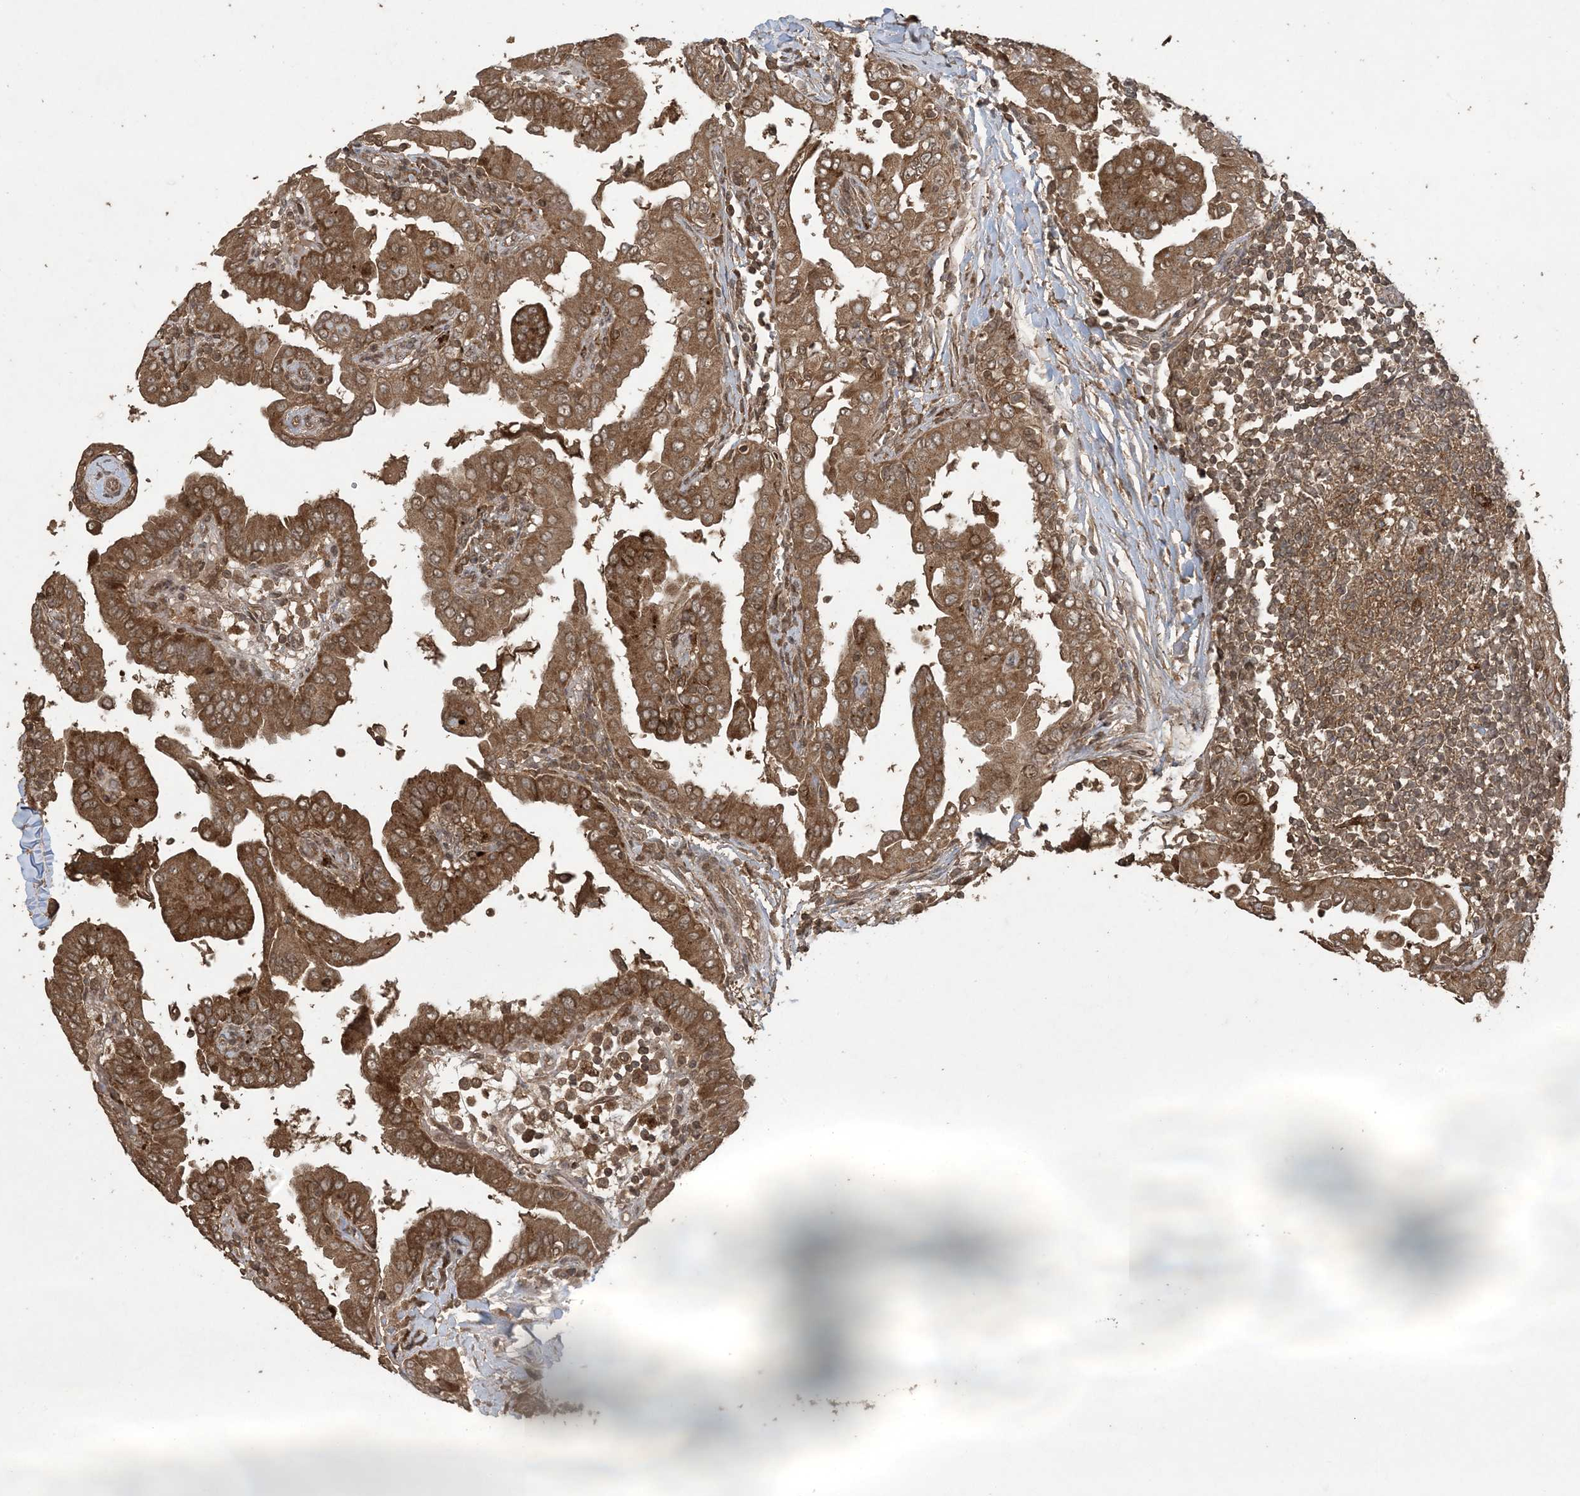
{"staining": {"intensity": "moderate", "quantity": ">75%", "location": "cytoplasmic/membranous"}, "tissue": "thyroid cancer", "cell_type": "Tumor cells", "image_type": "cancer", "snomed": [{"axis": "morphology", "description": "Papillary adenocarcinoma, NOS"}, {"axis": "topography", "description": "Thyroid gland"}], "caption": "Immunohistochemistry (IHC) histopathology image of neoplastic tissue: human papillary adenocarcinoma (thyroid) stained using immunohistochemistry (IHC) exhibits medium levels of moderate protein expression localized specifically in the cytoplasmic/membranous of tumor cells, appearing as a cytoplasmic/membranous brown color.", "gene": "EFCAB8", "patient": {"sex": "male", "age": 33}}